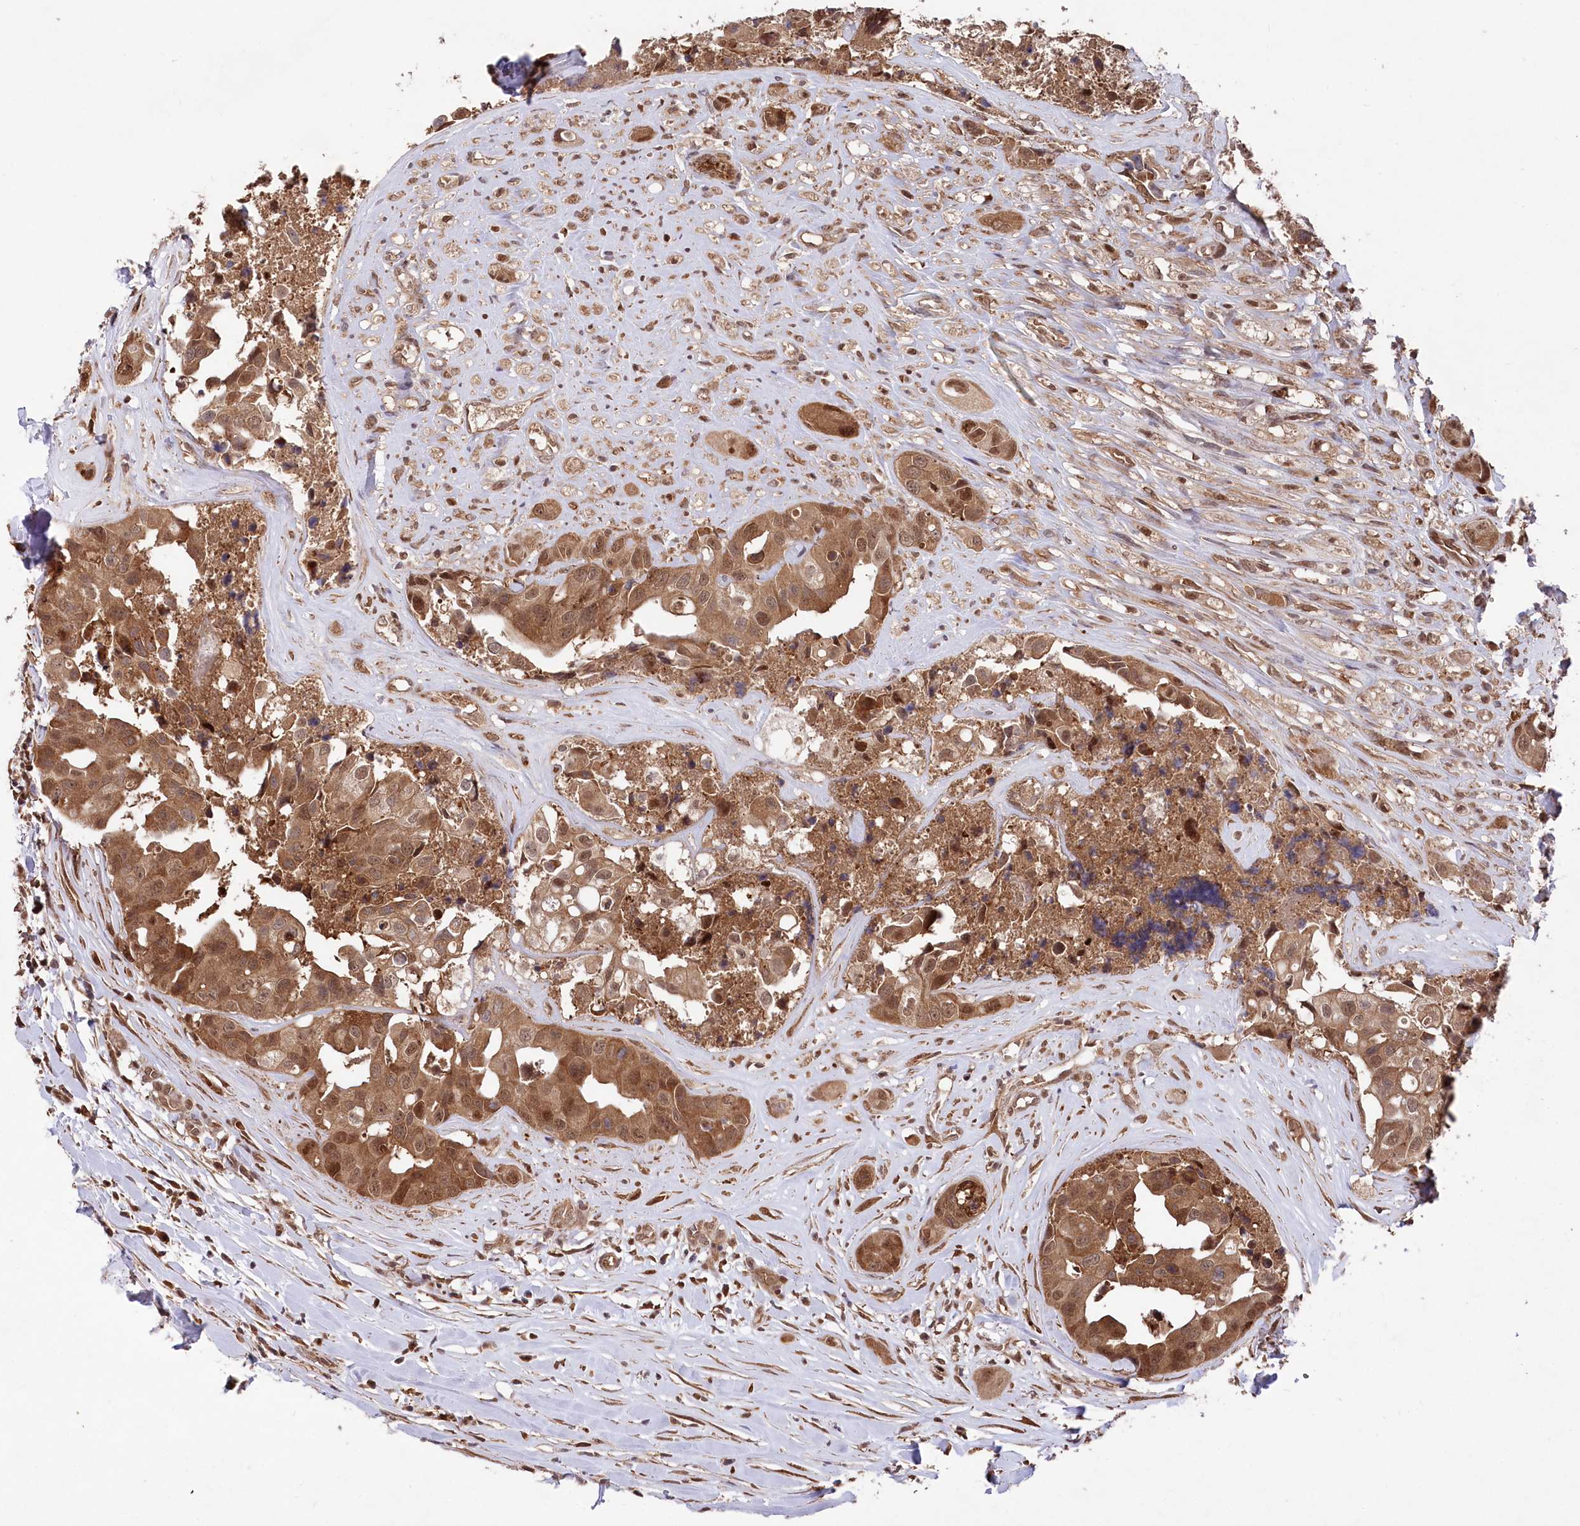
{"staining": {"intensity": "moderate", "quantity": ">75%", "location": "cytoplasmic/membranous,nuclear"}, "tissue": "head and neck cancer", "cell_type": "Tumor cells", "image_type": "cancer", "snomed": [{"axis": "morphology", "description": "Adenocarcinoma, NOS"}, {"axis": "morphology", "description": "Adenocarcinoma, metastatic, NOS"}, {"axis": "topography", "description": "Head-Neck"}], "caption": "Human head and neck cancer stained for a protein (brown) displays moderate cytoplasmic/membranous and nuclear positive positivity in approximately >75% of tumor cells.", "gene": "PSMA1", "patient": {"sex": "male", "age": 75}}